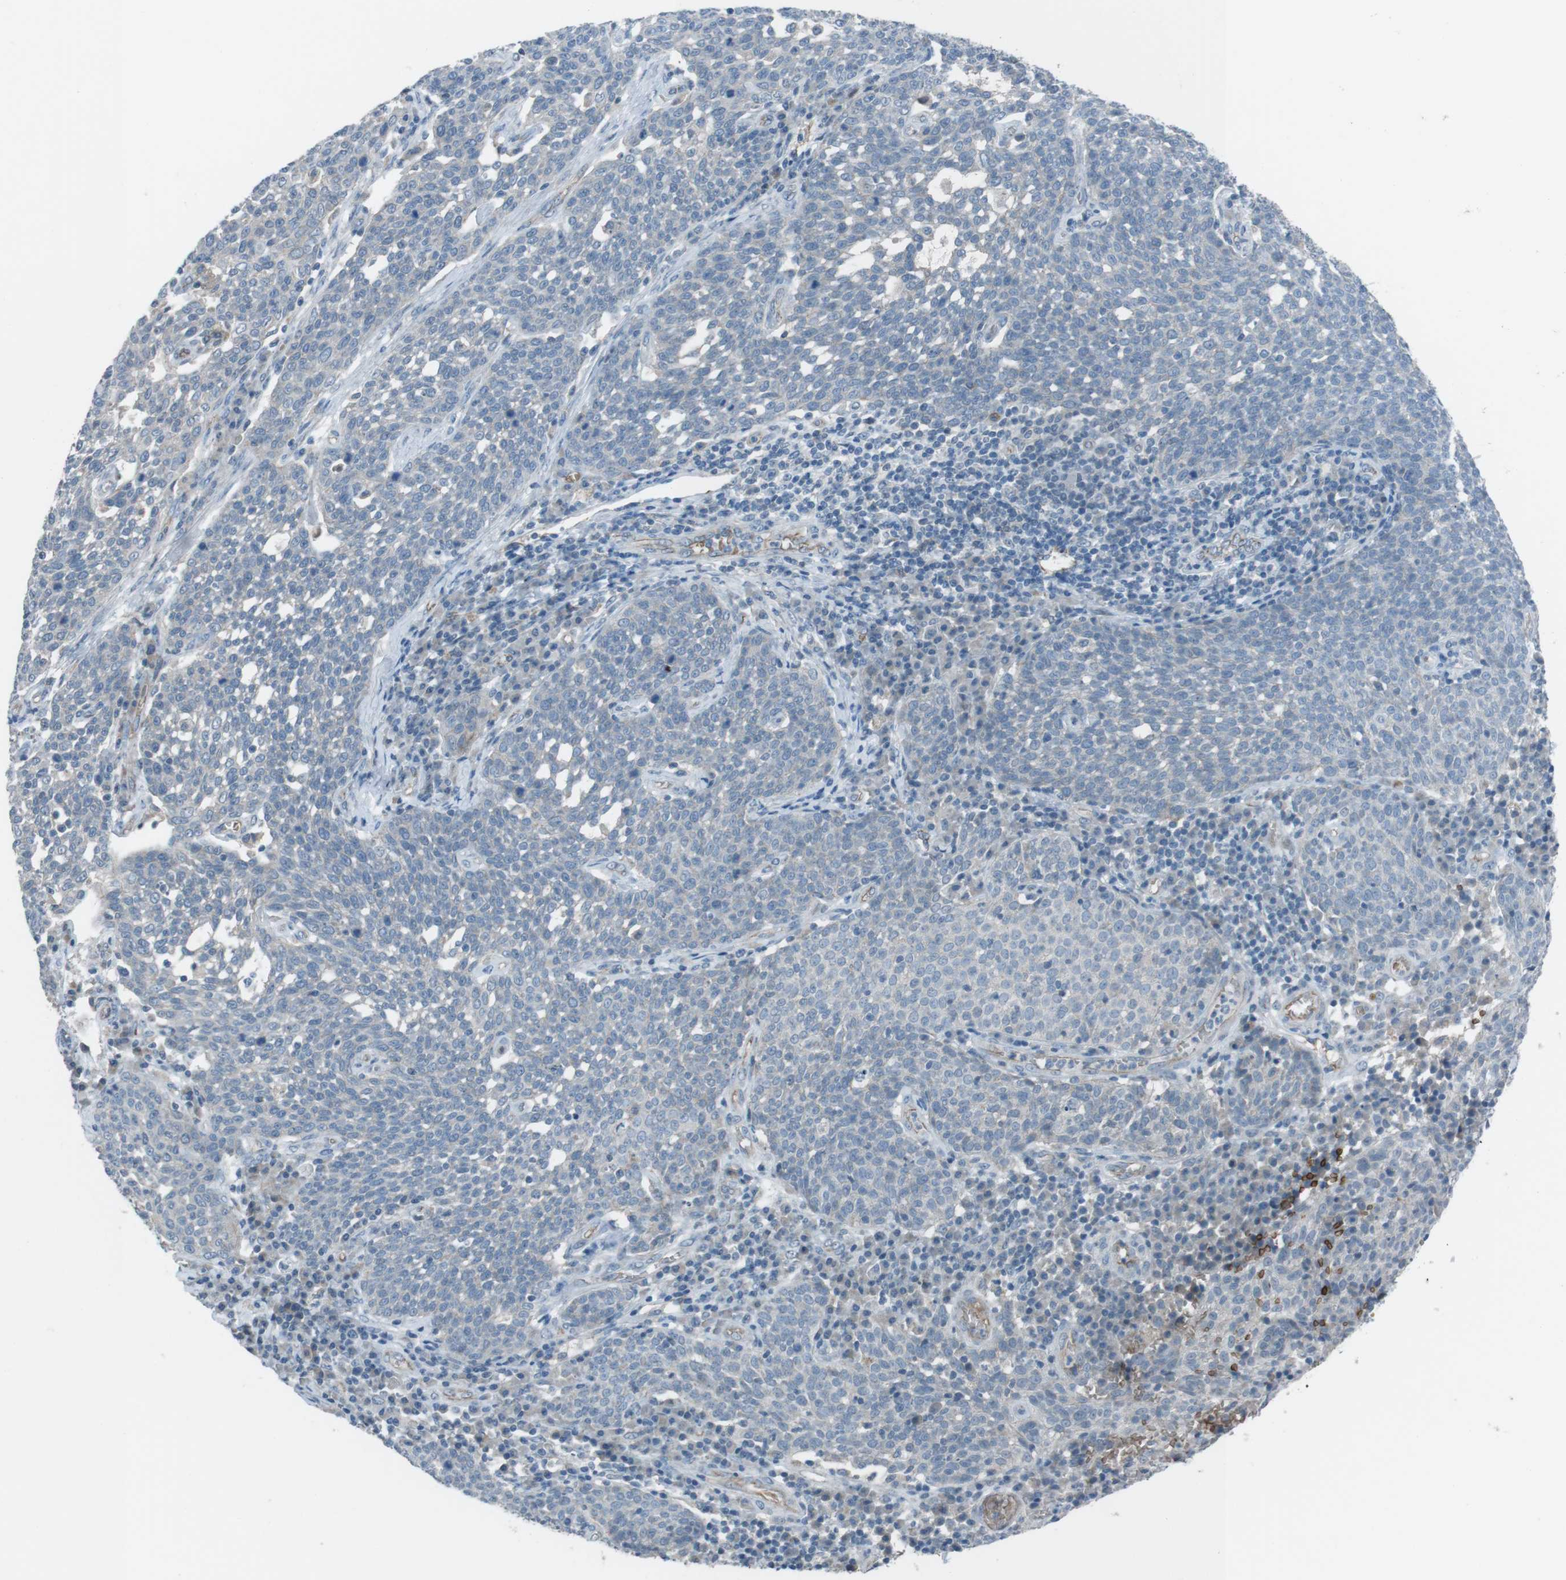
{"staining": {"intensity": "negative", "quantity": "none", "location": "none"}, "tissue": "cervical cancer", "cell_type": "Tumor cells", "image_type": "cancer", "snomed": [{"axis": "morphology", "description": "Squamous cell carcinoma, NOS"}, {"axis": "topography", "description": "Cervix"}], "caption": "Tumor cells are negative for brown protein staining in cervical cancer. (DAB (3,3'-diaminobenzidine) immunohistochemistry (IHC), high magnification).", "gene": "SPTA1", "patient": {"sex": "female", "age": 34}}